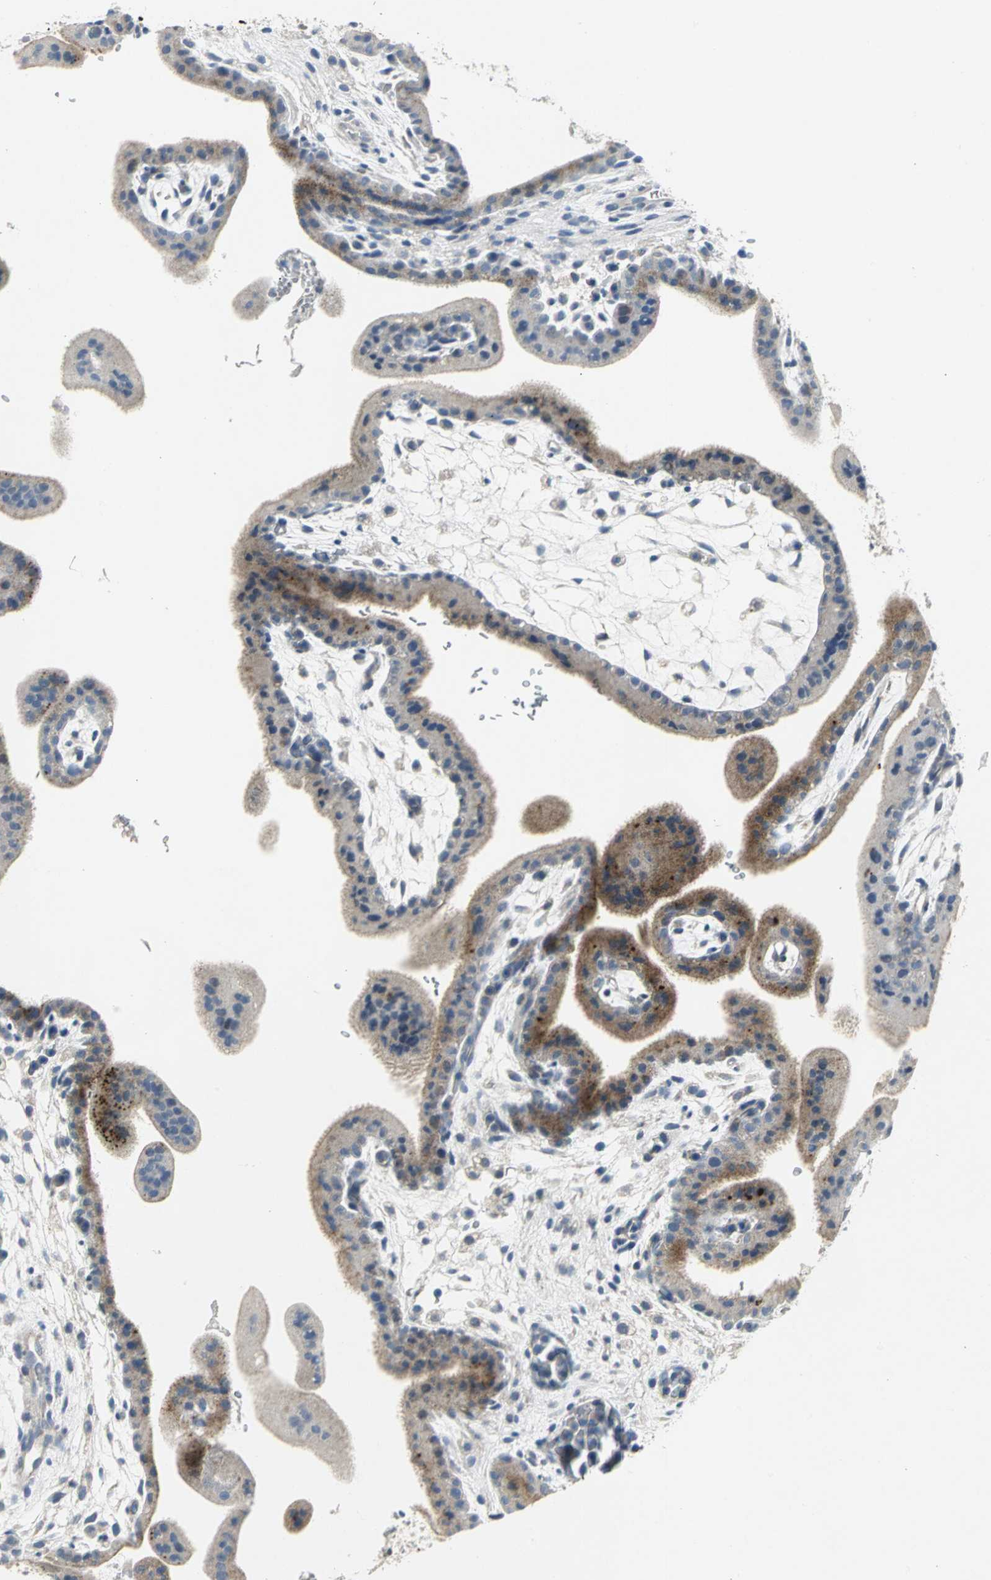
{"staining": {"intensity": "negative", "quantity": "none", "location": "none"}, "tissue": "placenta", "cell_type": "Decidual cells", "image_type": "normal", "snomed": [{"axis": "morphology", "description": "Normal tissue, NOS"}, {"axis": "topography", "description": "Placenta"}], "caption": "Histopathology image shows no protein positivity in decidual cells of normal placenta.", "gene": "SPPL2B", "patient": {"sex": "female", "age": 35}}